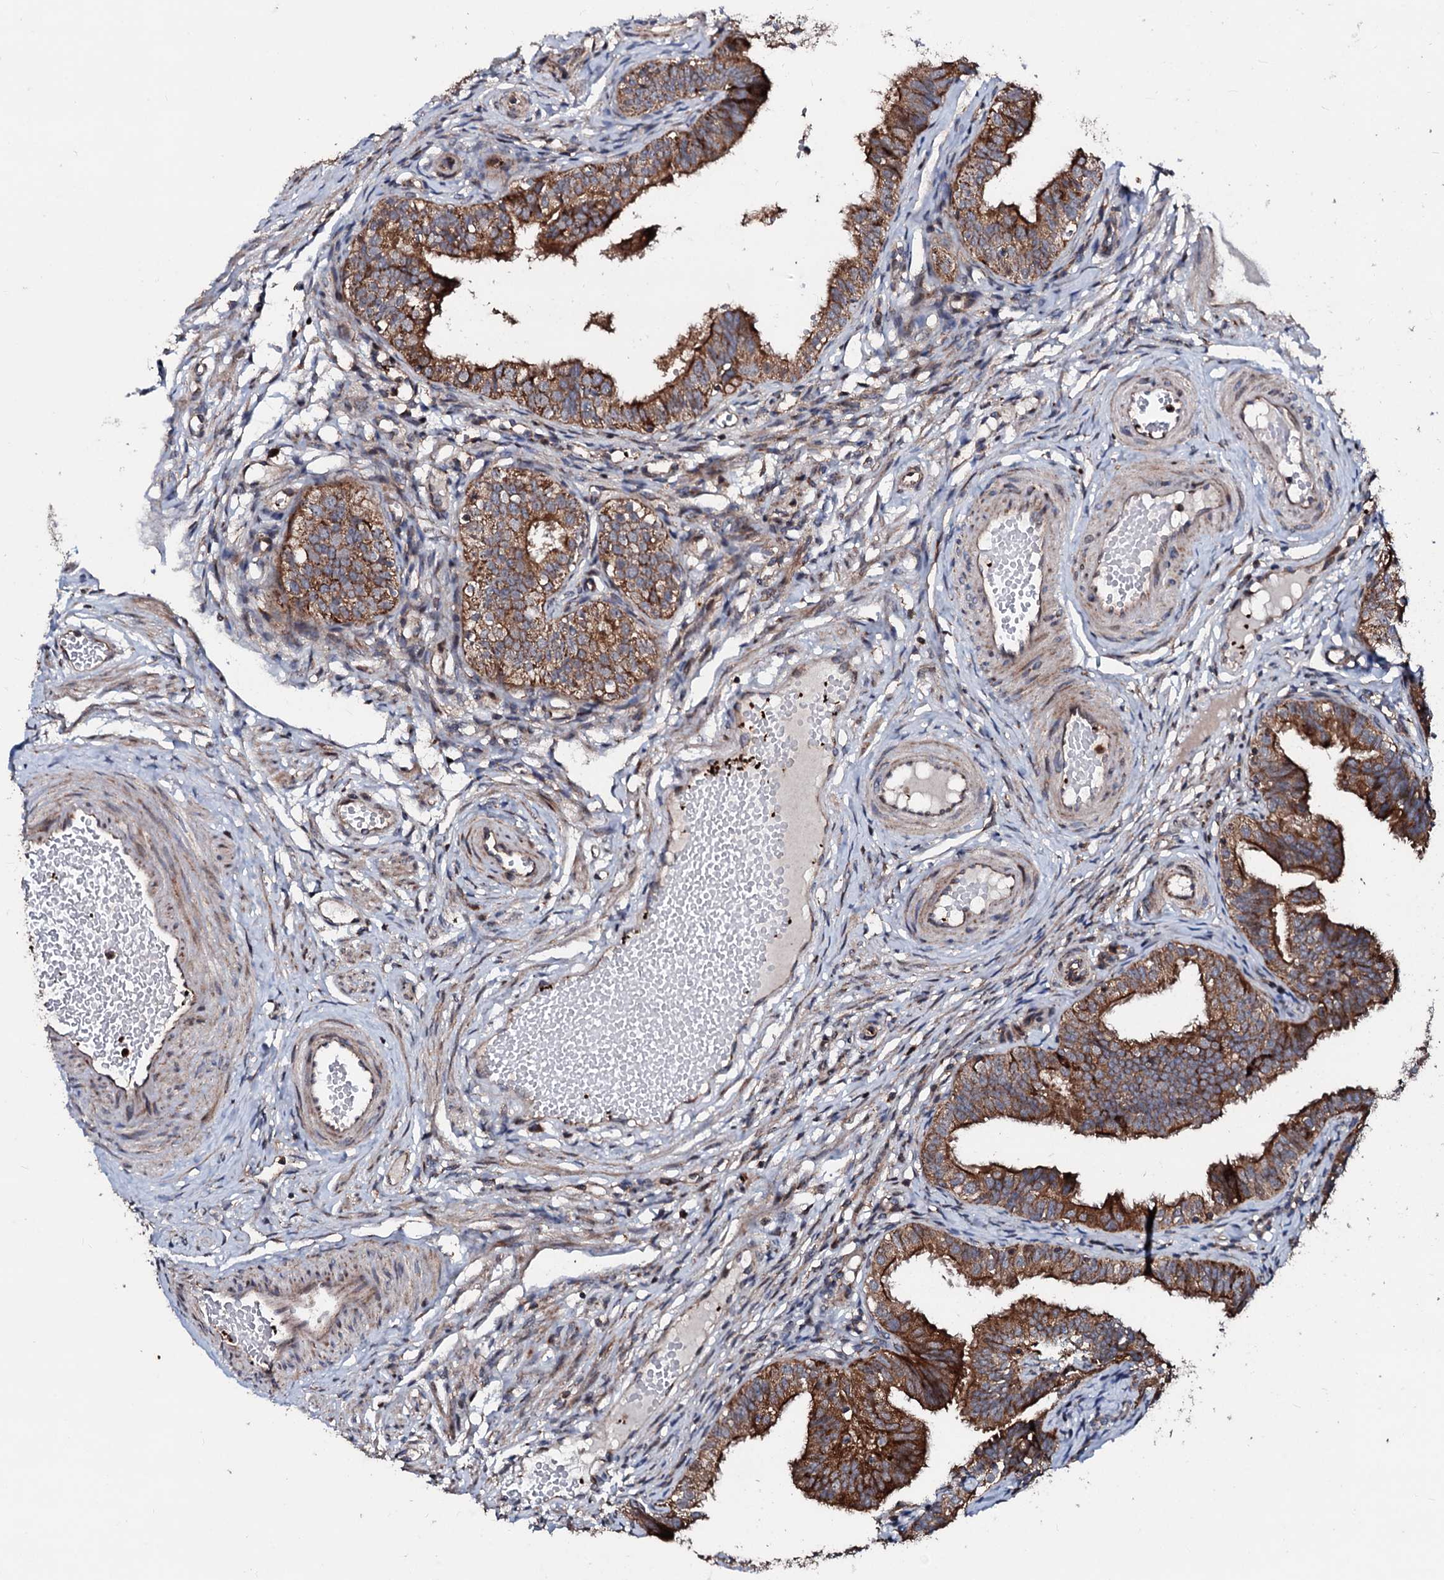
{"staining": {"intensity": "strong", "quantity": ">75%", "location": "cytoplasmic/membranous"}, "tissue": "fallopian tube", "cell_type": "Glandular cells", "image_type": "normal", "snomed": [{"axis": "morphology", "description": "Normal tissue, NOS"}, {"axis": "topography", "description": "Fallopian tube"}], "caption": "Human fallopian tube stained with a brown dye displays strong cytoplasmic/membranous positive staining in about >75% of glandular cells.", "gene": "ENSG00000256591", "patient": {"sex": "female", "age": 35}}